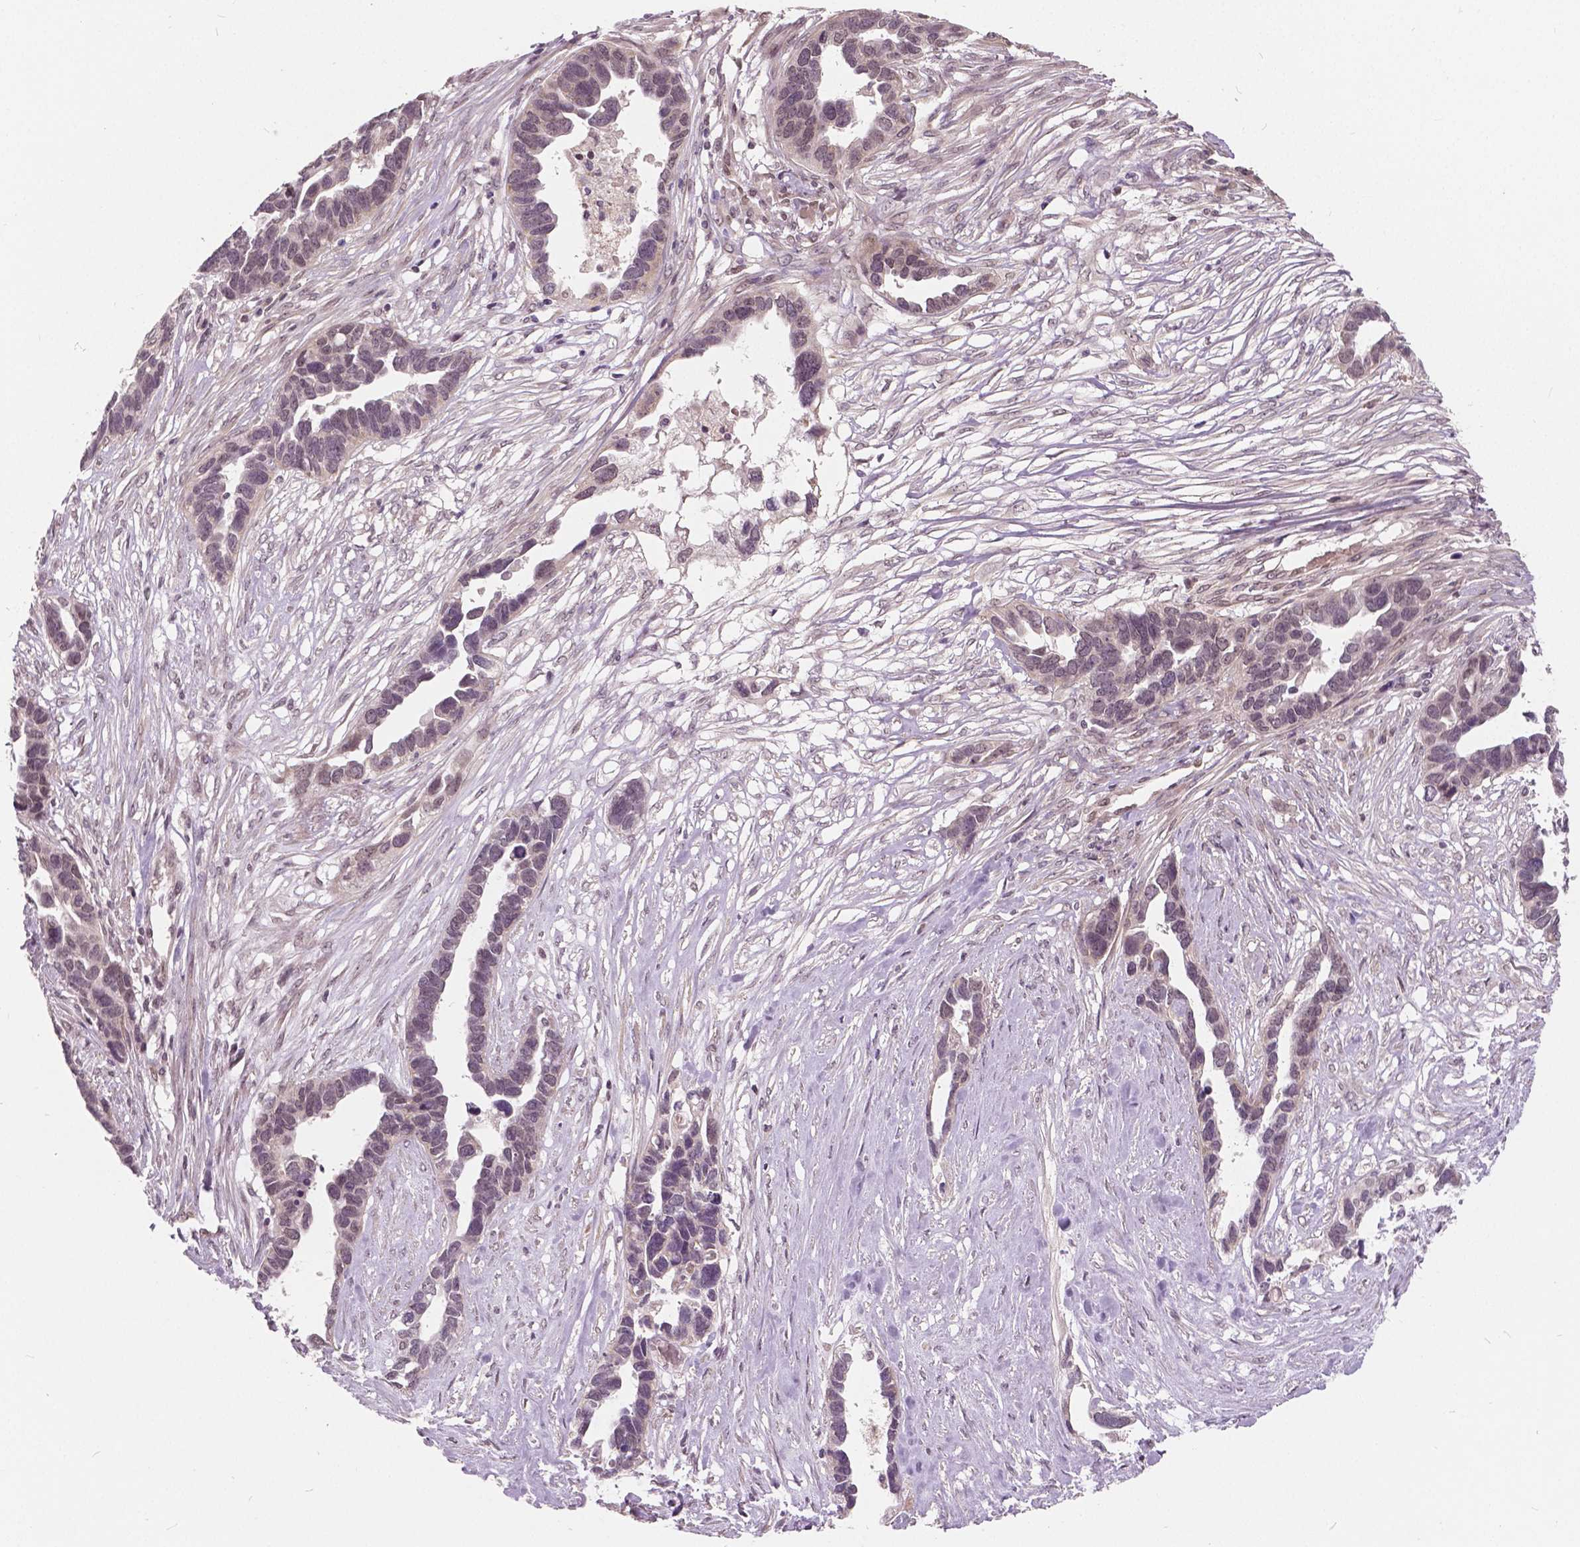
{"staining": {"intensity": "negative", "quantity": "none", "location": "none"}, "tissue": "ovarian cancer", "cell_type": "Tumor cells", "image_type": "cancer", "snomed": [{"axis": "morphology", "description": "Cystadenocarcinoma, serous, NOS"}, {"axis": "topography", "description": "Ovary"}], "caption": "Human serous cystadenocarcinoma (ovarian) stained for a protein using immunohistochemistry demonstrates no staining in tumor cells.", "gene": "HMBOX1", "patient": {"sex": "female", "age": 54}}